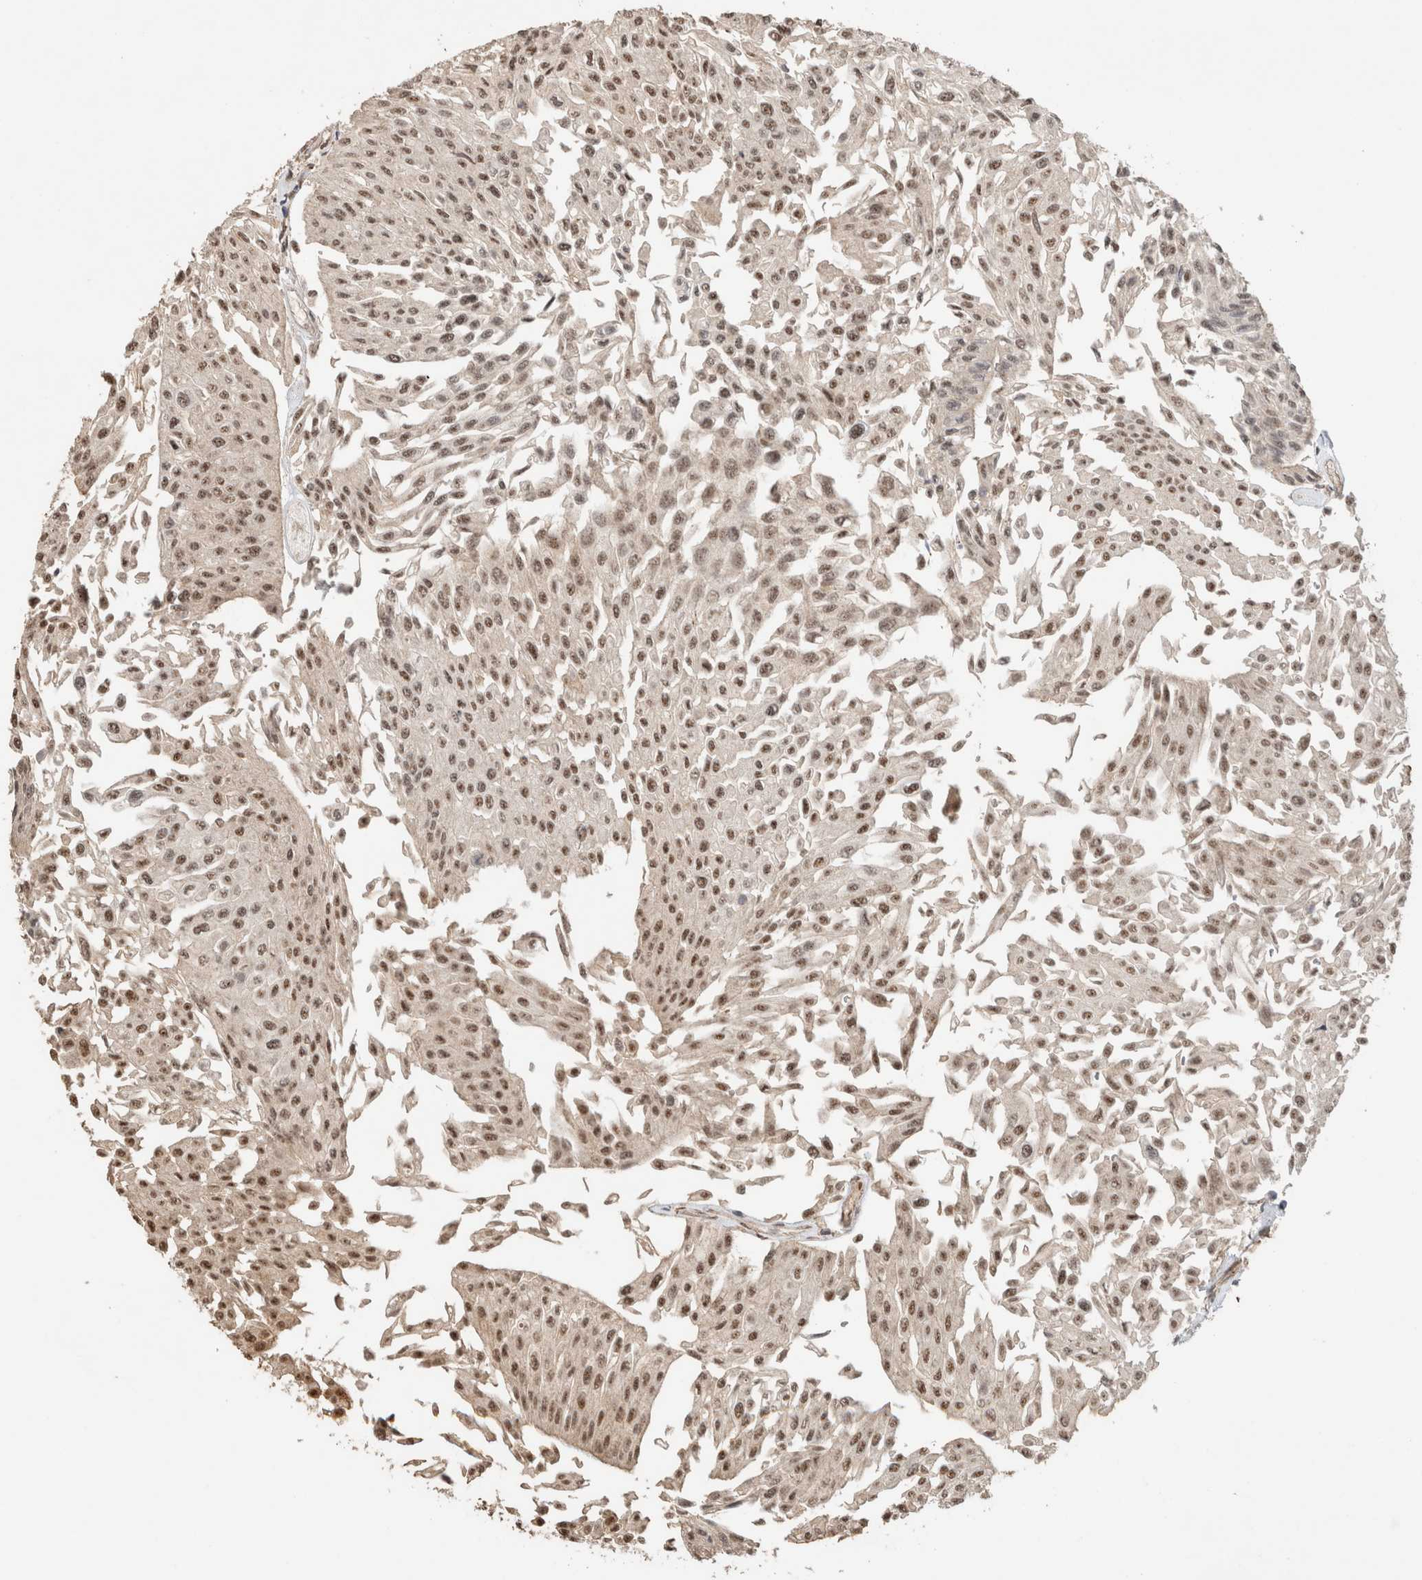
{"staining": {"intensity": "moderate", "quantity": "25%-75%", "location": "nuclear"}, "tissue": "urothelial cancer", "cell_type": "Tumor cells", "image_type": "cancer", "snomed": [{"axis": "morphology", "description": "Urothelial carcinoma, Low grade"}, {"axis": "topography", "description": "Urinary bladder"}], "caption": "Immunohistochemical staining of low-grade urothelial carcinoma demonstrates moderate nuclear protein positivity in about 25%-75% of tumor cells. Nuclei are stained in blue.", "gene": "C1orf21", "patient": {"sex": "male", "age": 67}}